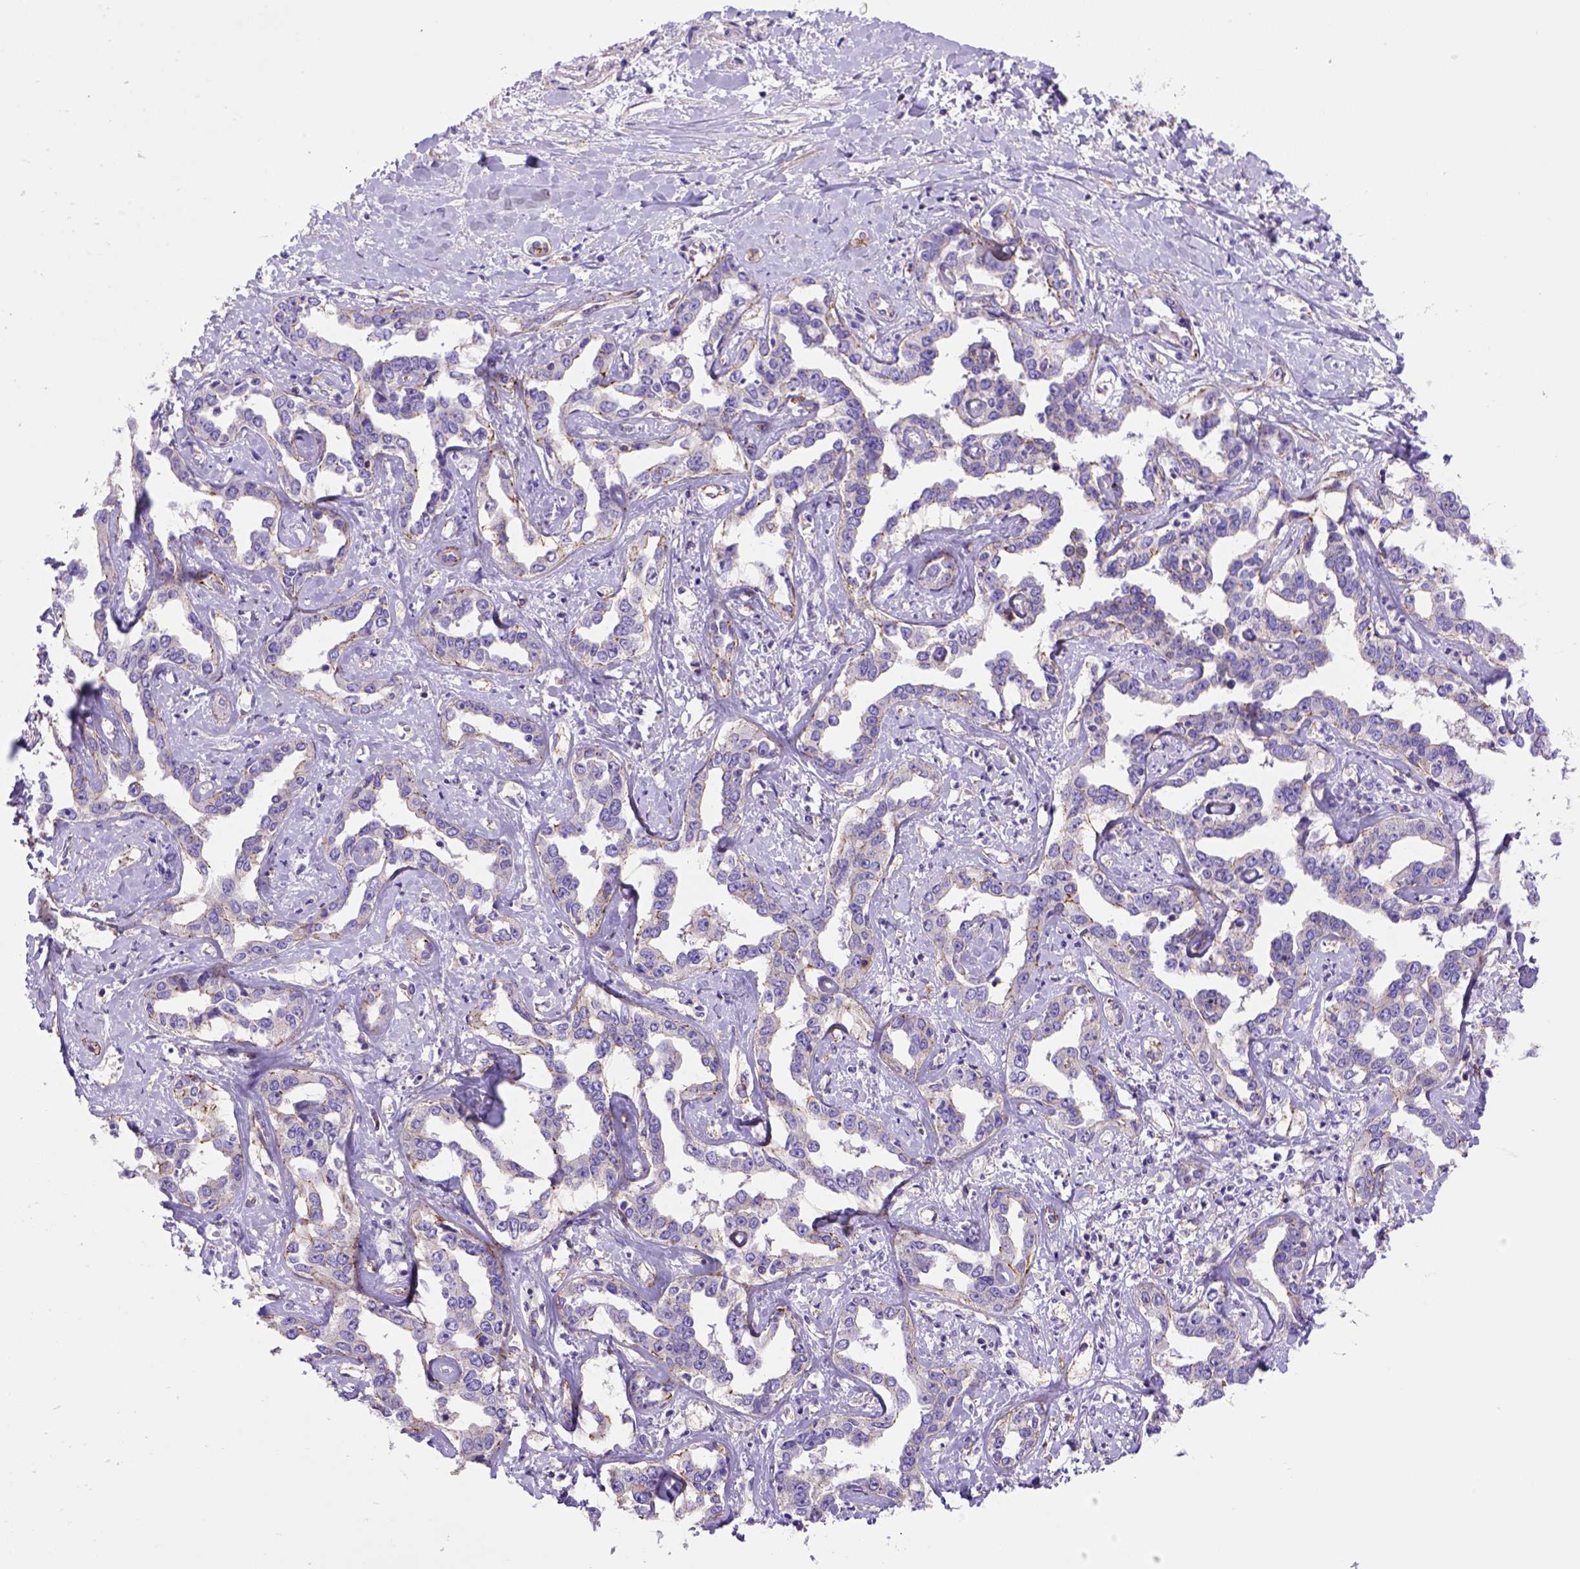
{"staining": {"intensity": "moderate", "quantity": "<25%", "location": "cytoplasmic/membranous"}, "tissue": "liver cancer", "cell_type": "Tumor cells", "image_type": "cancer", "snomed": [{"axis": "morphology", "description": "Cholangiocarcinoma"}, {"axis": "topography", "description": "Liver"}], "caption": "Immunohistochemical staining of liver cancer shows low levels of moderate cytoplasmic/membranous protein positivity in about <25% of tumor cells. The staining was performed using DAB (3,3'-diaminobenzidine) to visualize the protein expression in brown, while the nuclei were stained in blue with hematoxylin (Magnification: 20x).", "gene": "PEX12", "patient": {"sex": "male", "age": 59}}